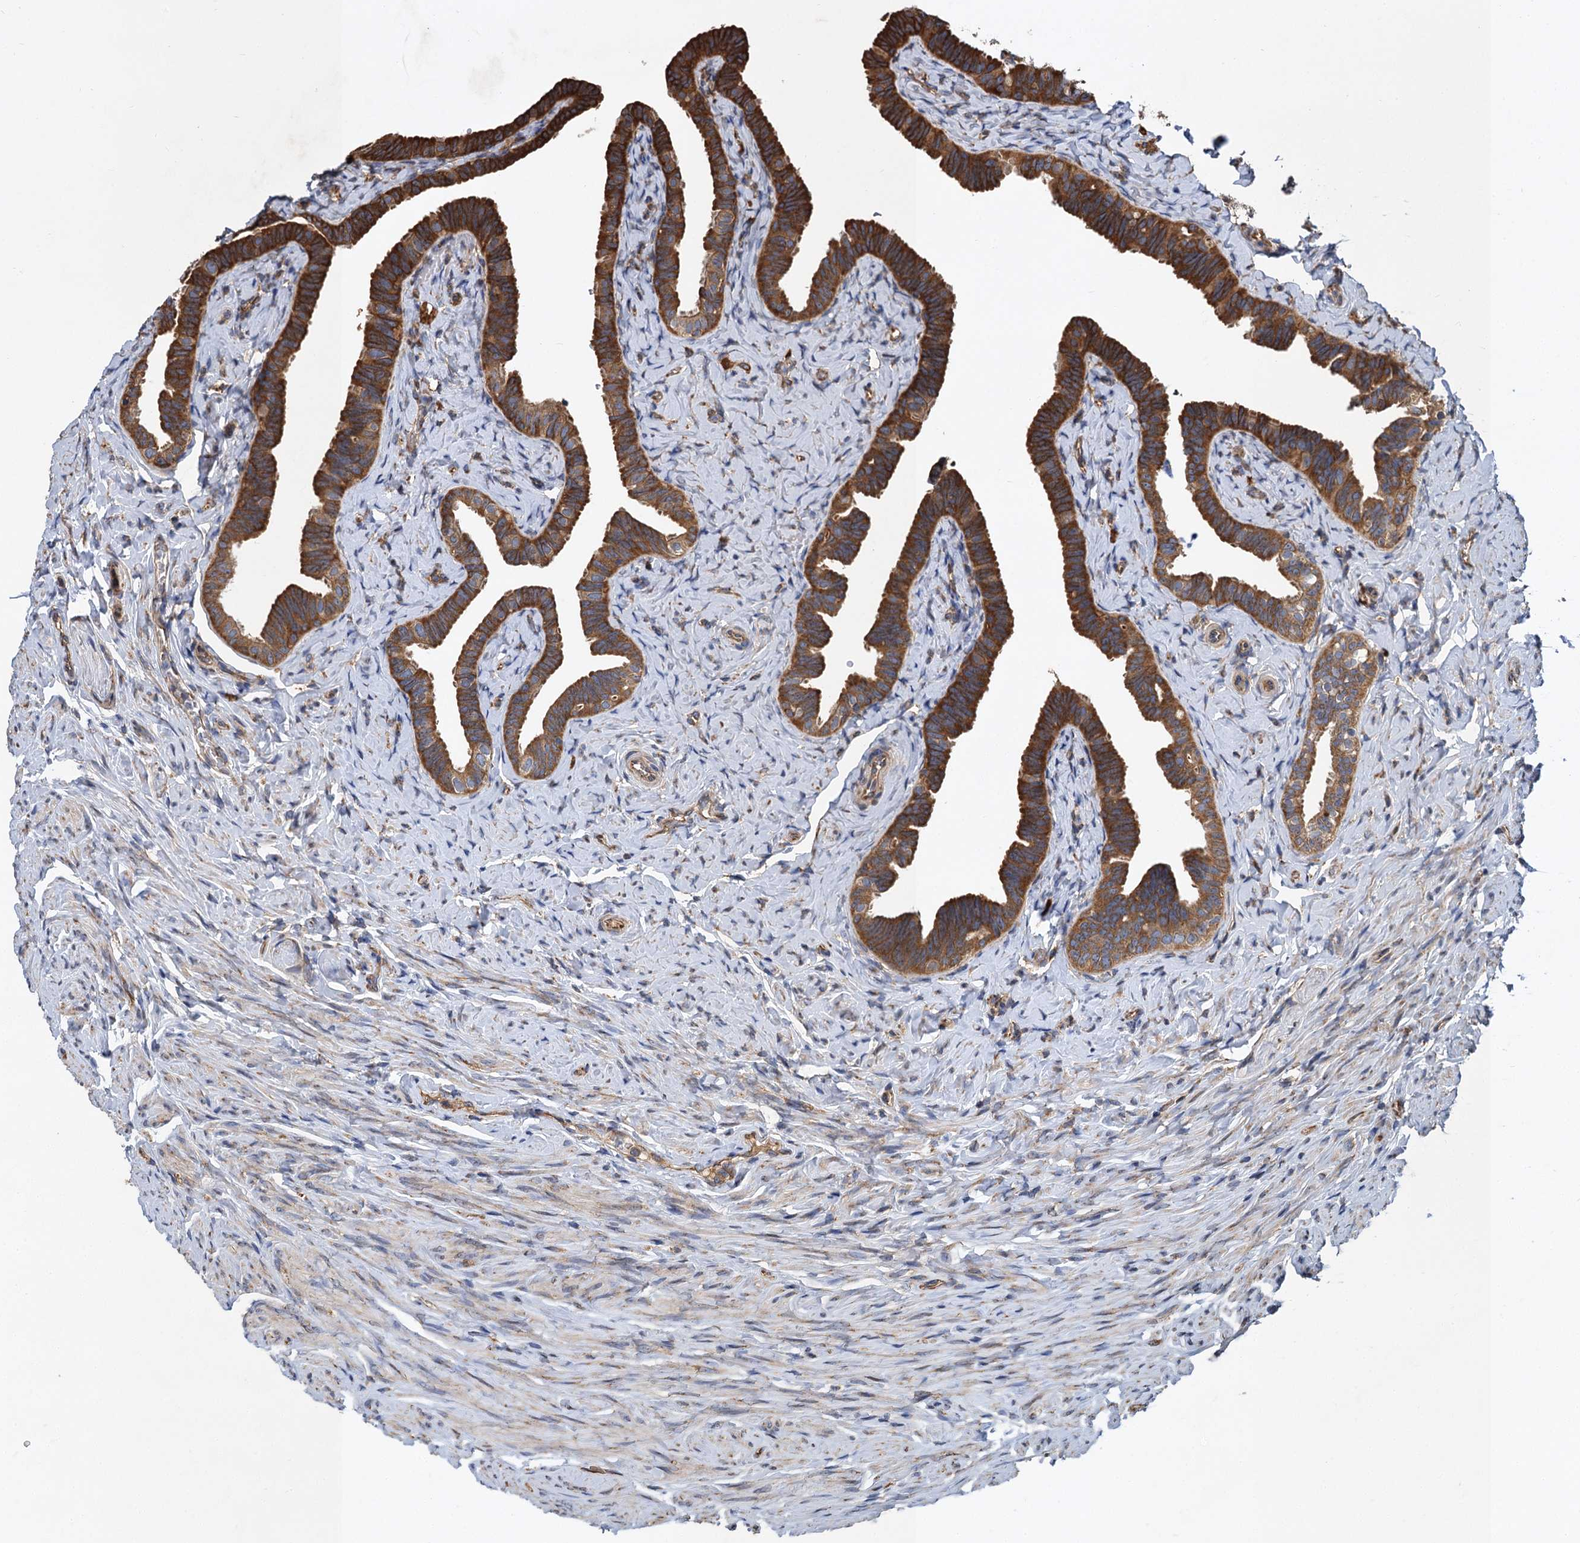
{"staining": {"intensity": "strong", "quantity": ">75%", "location": "cytoplasmic/membranous"}, "tissue": "fallopian tube", "cell_type": "Glandular cells", "image_type": "normal", "snomed": [{"axis": "morphology", "description": "Normal tissue, NOS"}, {"axis": "topography", "description": "Fallopian tube"}], "caption": "A high amount of strong cytoplasmic/membranous positivity is seen in approximately >75% of glandular cells in unremarkable fallopian tube.", "gene": "LINS1", "patient": {"sex": "female", "age": 39}}